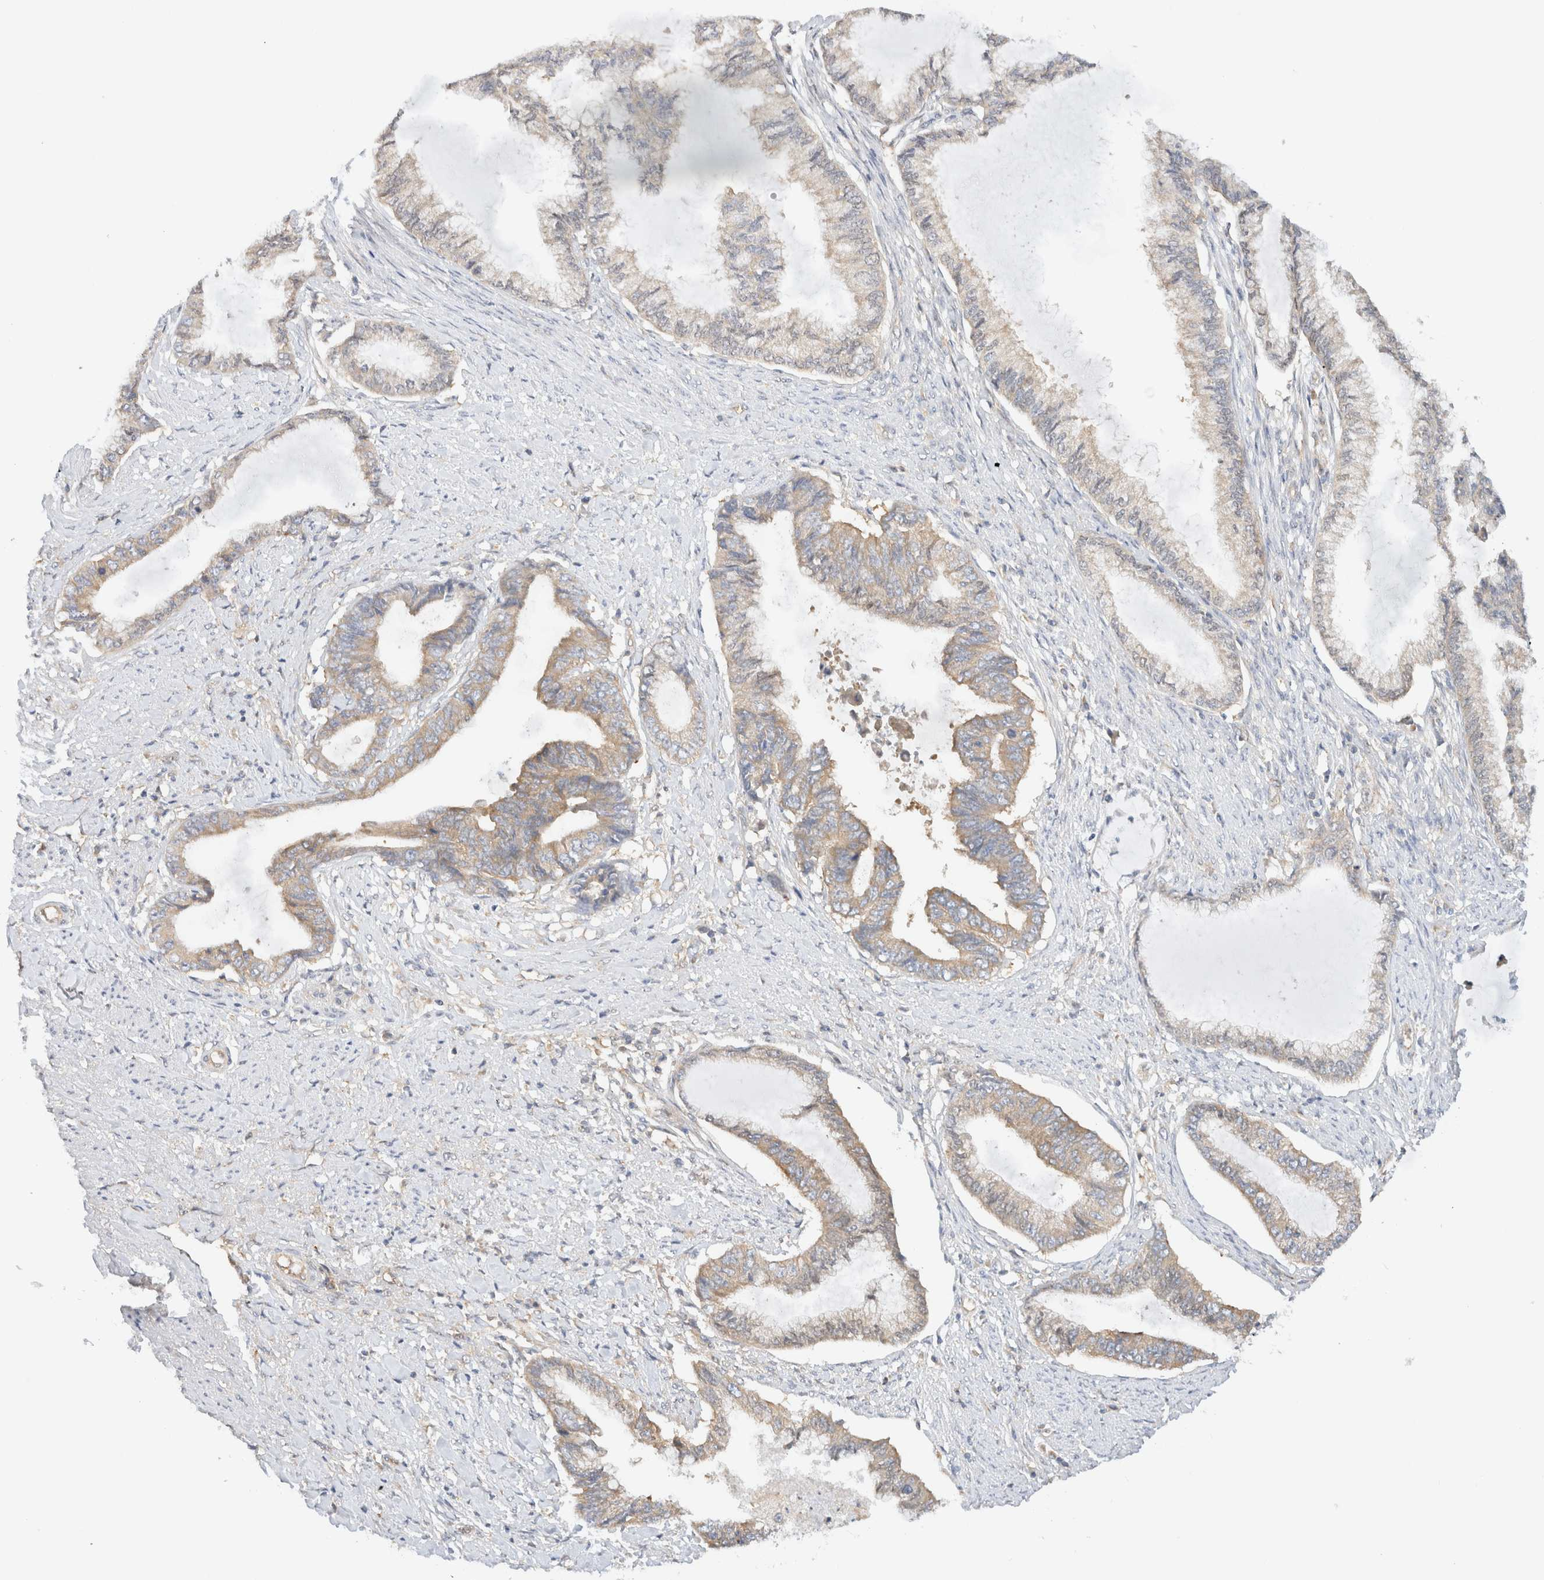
{"staining": {"intensity": "weak", "quantity": "25%-75%", "location": "cytoplasmic/membranous"}, "tissue": "endometrial cancer", "cell_type": "Tumor cells", "image_type": "cancer", "snomed": [{"axis": "morphology", "description": "Adenocarcinoma, NOS"}, {"axis": "topography", "description": "Endometrium"}], "caption": "Immunohistochemistry histopathology image of neoplastic tissue: endometrial adenocarcinoma stained using immunohistochemistry (IHC) displays low levels of weak protein expression localized specifically in the cytoplasmic/membranous of tumor cells, appearing as a cytoplasmic/membranous brown color.", "gene": "RABEP1", "patient": {"sex": "female", "age": 86}}